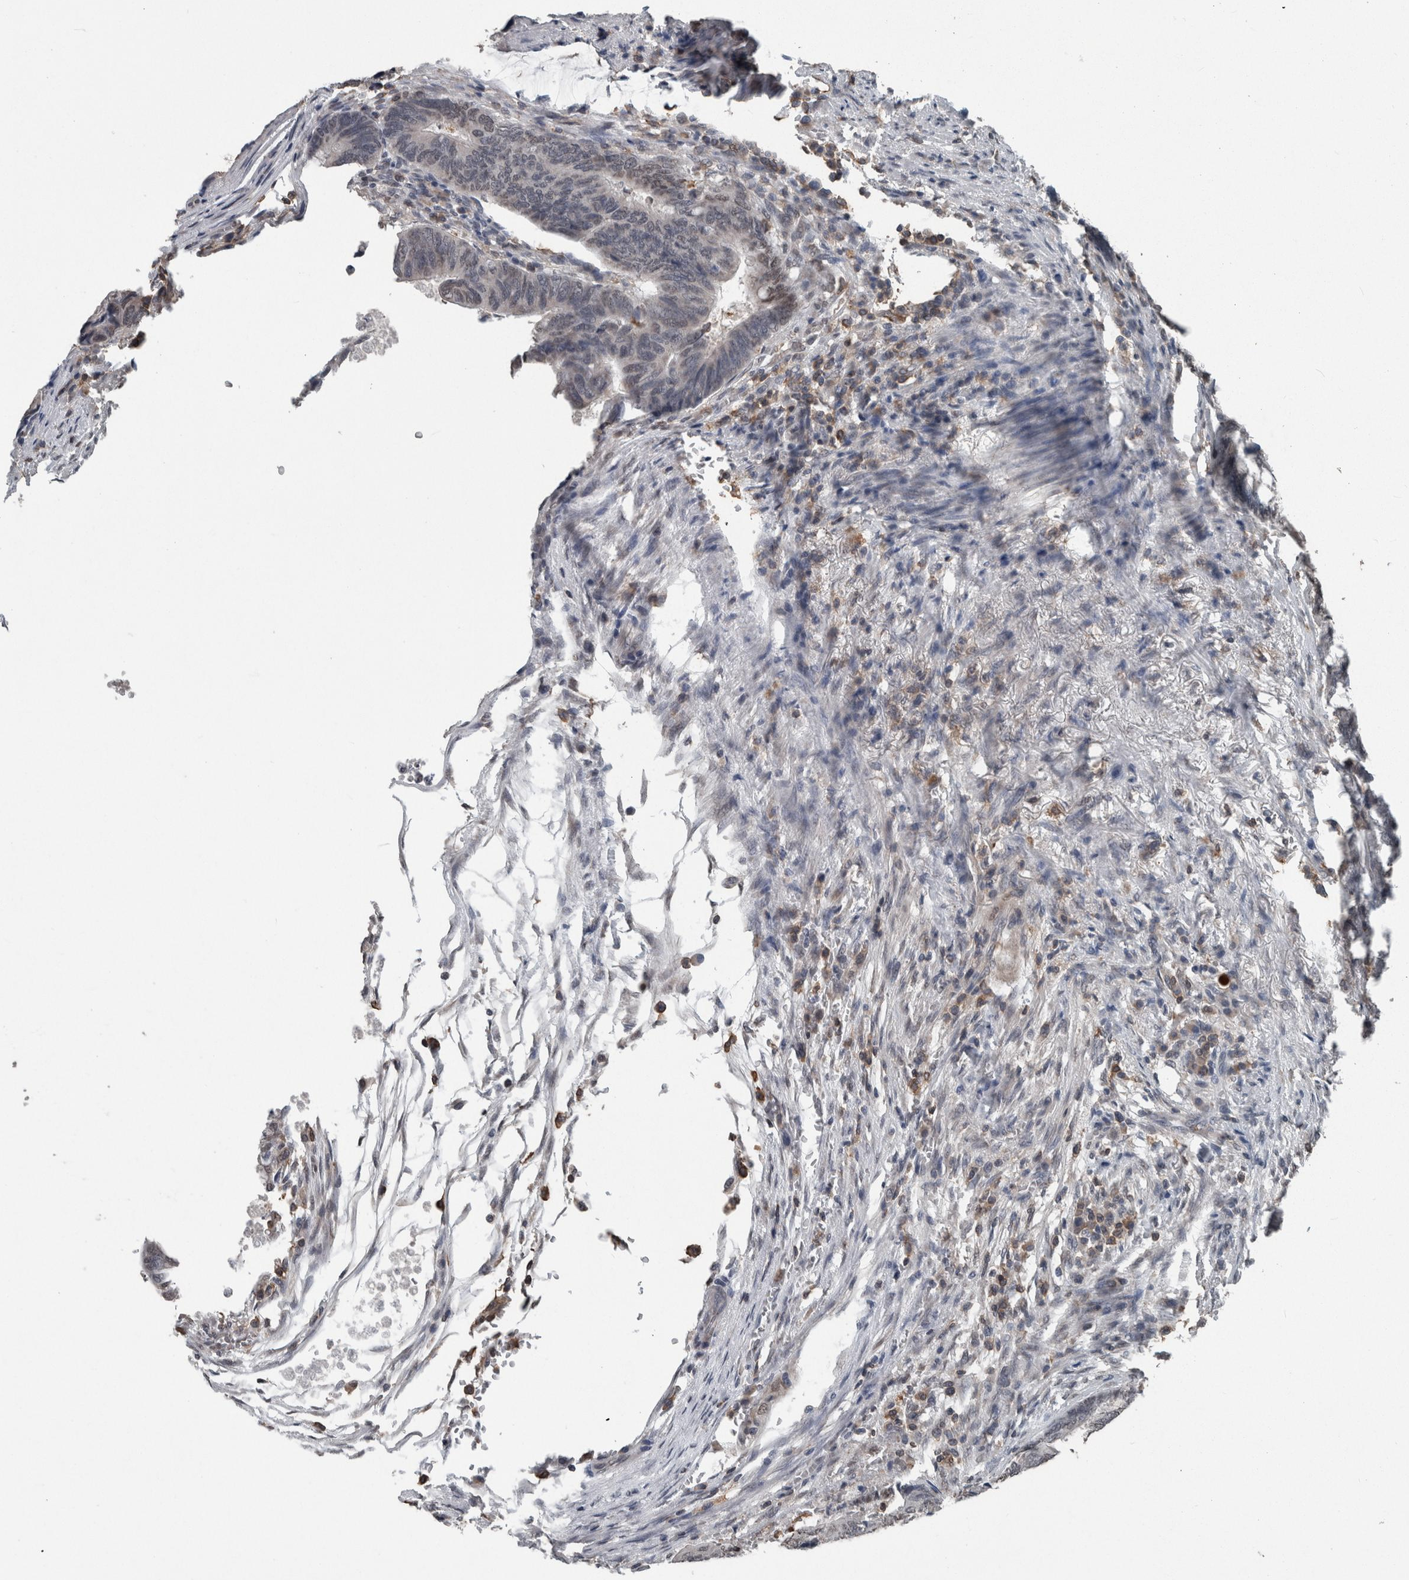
{"staining": {"intensity": "weak", "quantity": "<25%", "location": "nuclear"}, "tissue": "colorectal cancer", "cell_type": "Tumor cells", "image_type": "cancer", "snomed": [{"axis": "morphology", "description": "Normal tissue, NOS"}, {"axis": "morphology", "description": "Adenocarcinoma, NOS"}, {"axis": "topography", "description": "Rectum"}, {"axis": "topography", "description": "Peripheral nerve tissue"}], "caption": "Tumor cells are negative for brown protein staining in colorectal cancer.", "gene": "MAFF", "patient": {"sex": "male", "age": 92}}